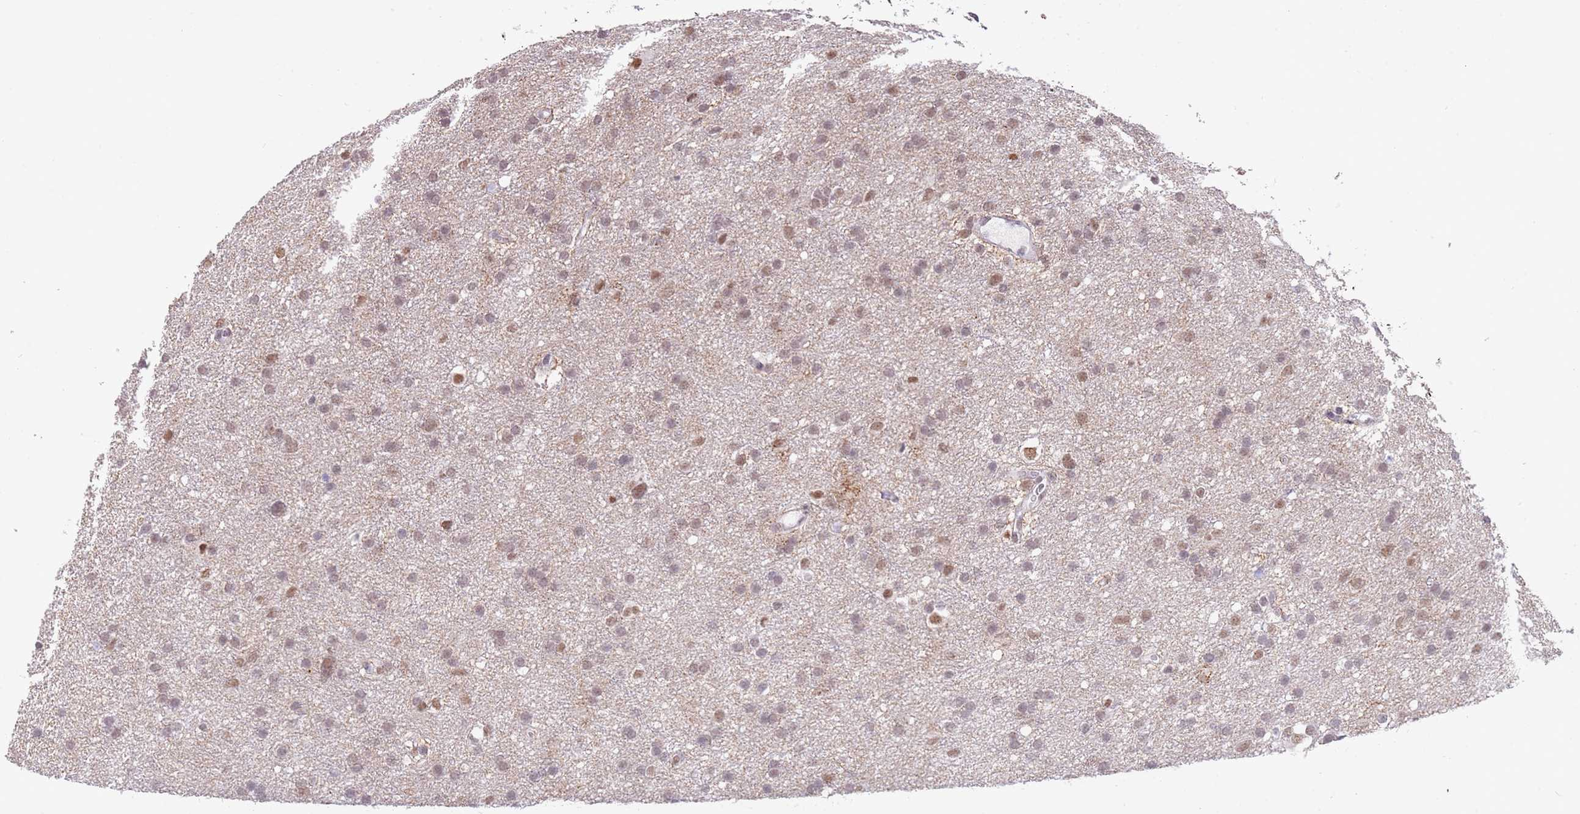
{"staining": {"intensity": "weak", "quantity": ">75%", "location": "nuclear"}, "tissue": "glioma", "cell_type": "Tumor cells", "image_type": "cancer", "snomed": [{"axis": "morphology", "description": "Glioma, malignant, High grade"}, {"axis": "topography", "description": "Cerebral cortex"}], "caption": "An image of human glioma stained for a protein displays weak nuclear brown staining in tumor cells. (DAB (3,3'-diaminobenzidine) = brown stain, brightfield microscopy at high magnification).", "gene": "ZNF382", "patient": {"sex": "female", "age": 36}}